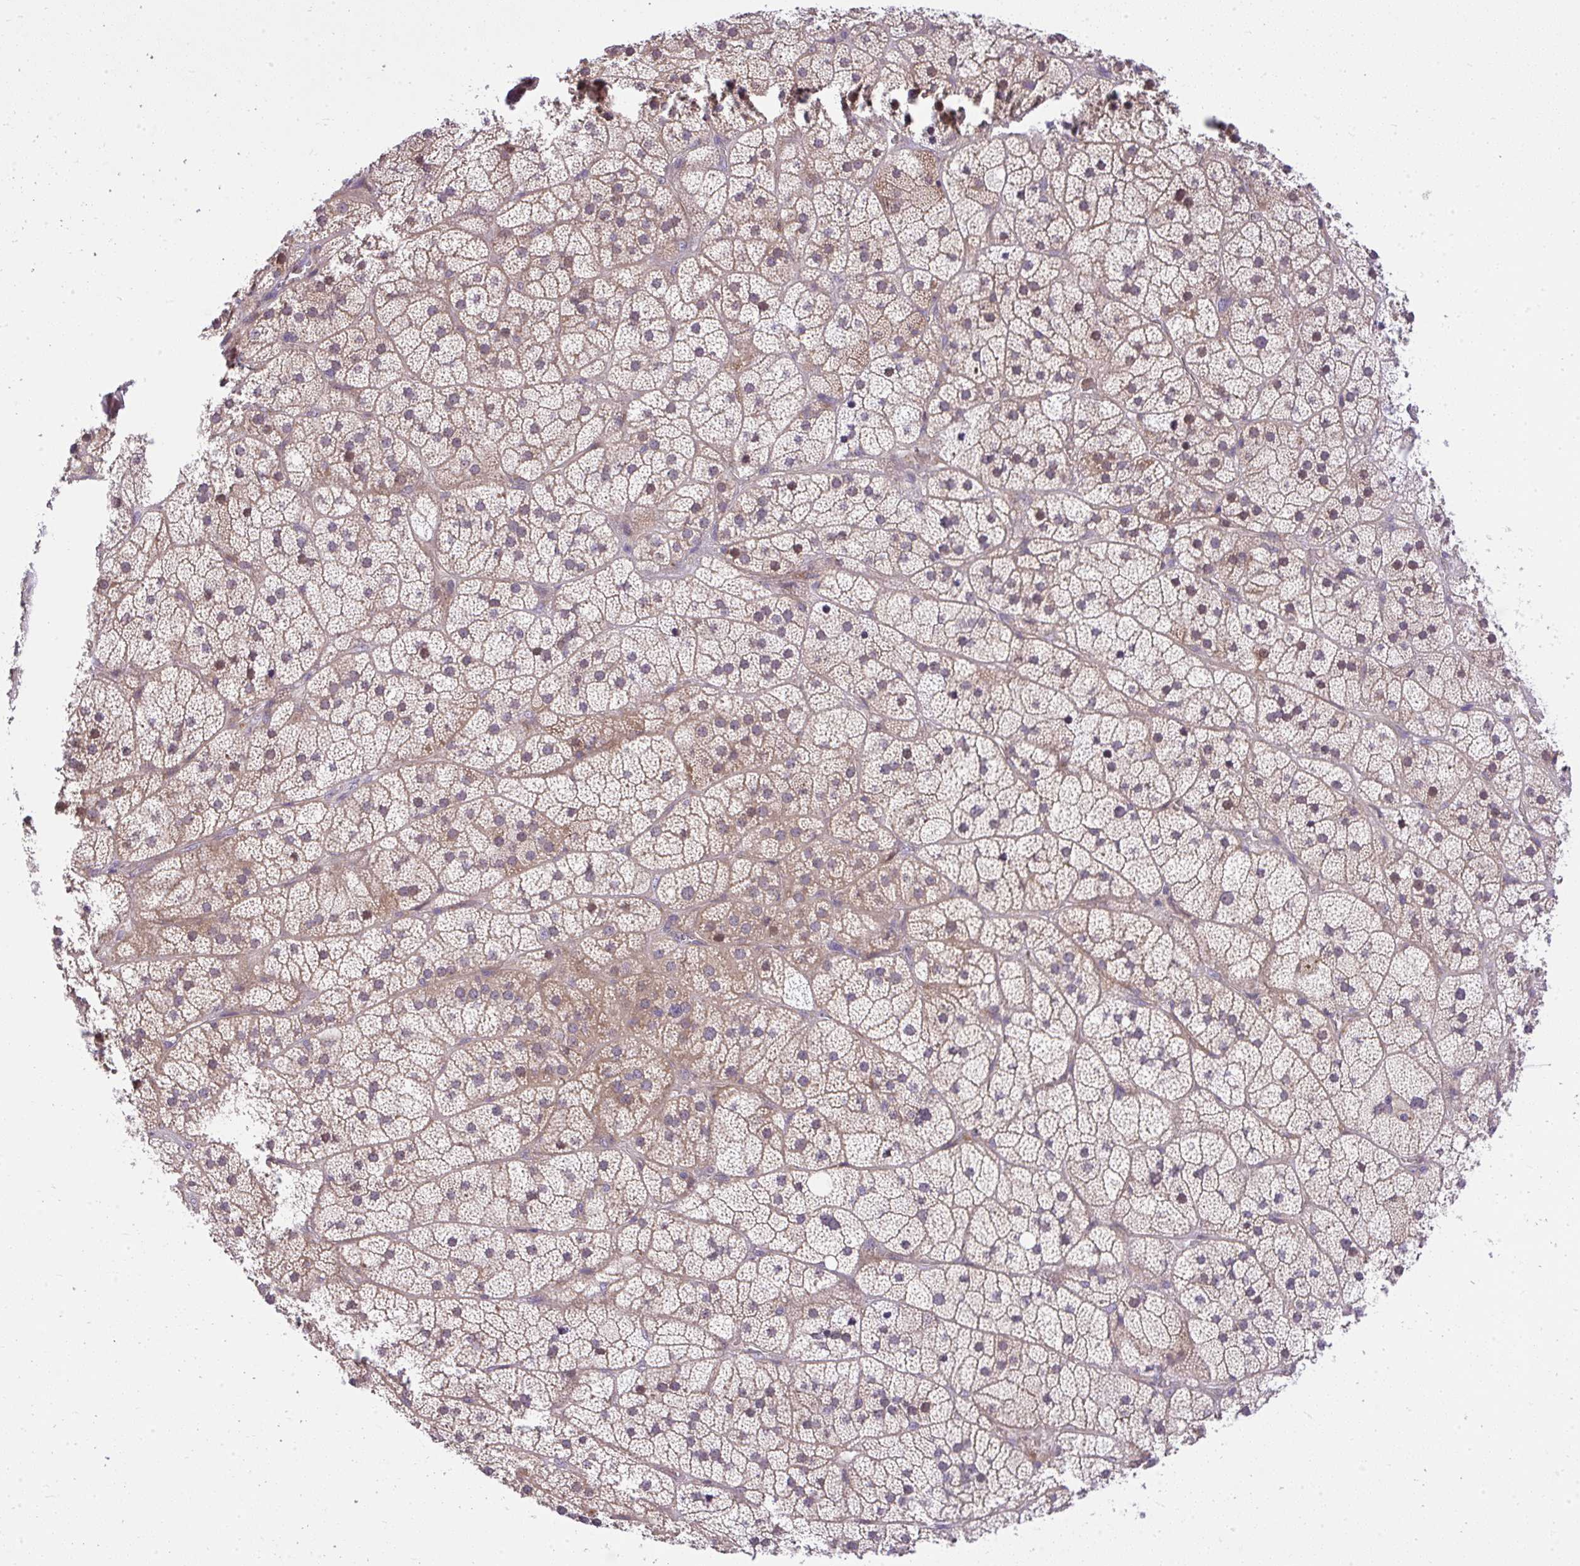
{"staining": {"intensity": "moderate", "quantity": "25%-75%", "location": "cytoplasmic/membranous,nuclear"}, "tissue": "adrenal gland", "cell_type": "Glandular cells", "image_type": "normal", "snomed": [{"axis": "morphology", "description": "Normal tissue, NOS"}, {"axis": "topography", "description": "Adrenal gland"}], "caption": "Brown immunohistochemical staining in unremarkable human adrenal gland exhibits moderate cytoplasmic/membranous,nuclear staining in about 25%-75% of glandular cells. (DAB = brown stain, brightfield microscopy at high magnification).", "gene": "CHIA", "patient": {"sex": "male", "age": 57}}